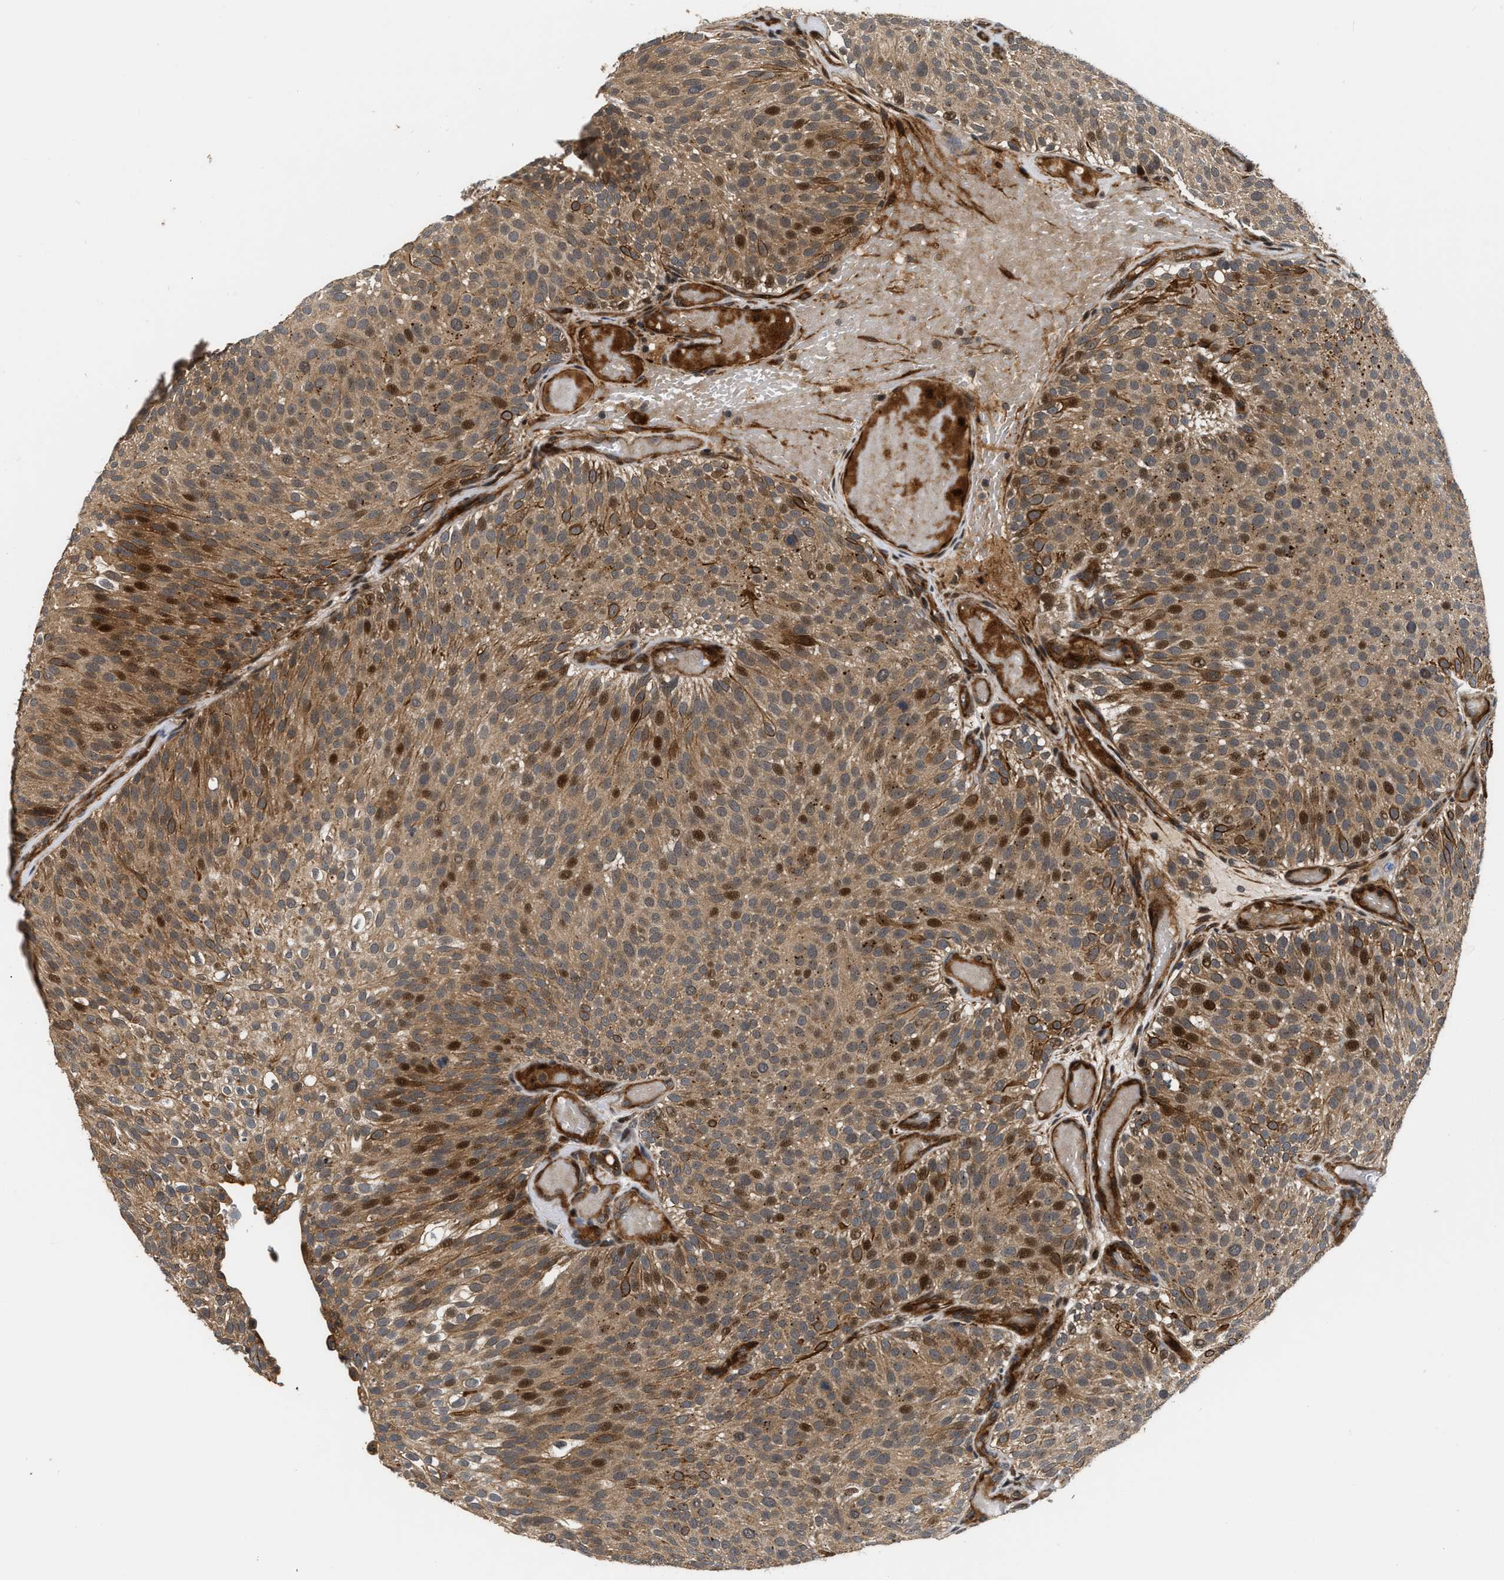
{"staining": {"intensity": "moderate", "quantity": ">75%", "location": "cytoplasmic/membranous,nuclear"}, "tissue": "urothelial cancer", "cell_type": "Tumor cells", "image_type": "cancer", "snomed": [{"axis": "morphology", "description": "Urothelial carcinoma, Low grade"}, {"axis": "topography", "description": "Urinary bladder"}], "caption": "This micrograph demonstrates immunohistochemistry (IHC) staining of human urothelial cancer, with medium moderate cytoplasmic/membranous and nuclear expression in approximately >75% of tumor cells.", "gene": "ALDH3A2", "patient": {"sex": "male", "age": 78}}